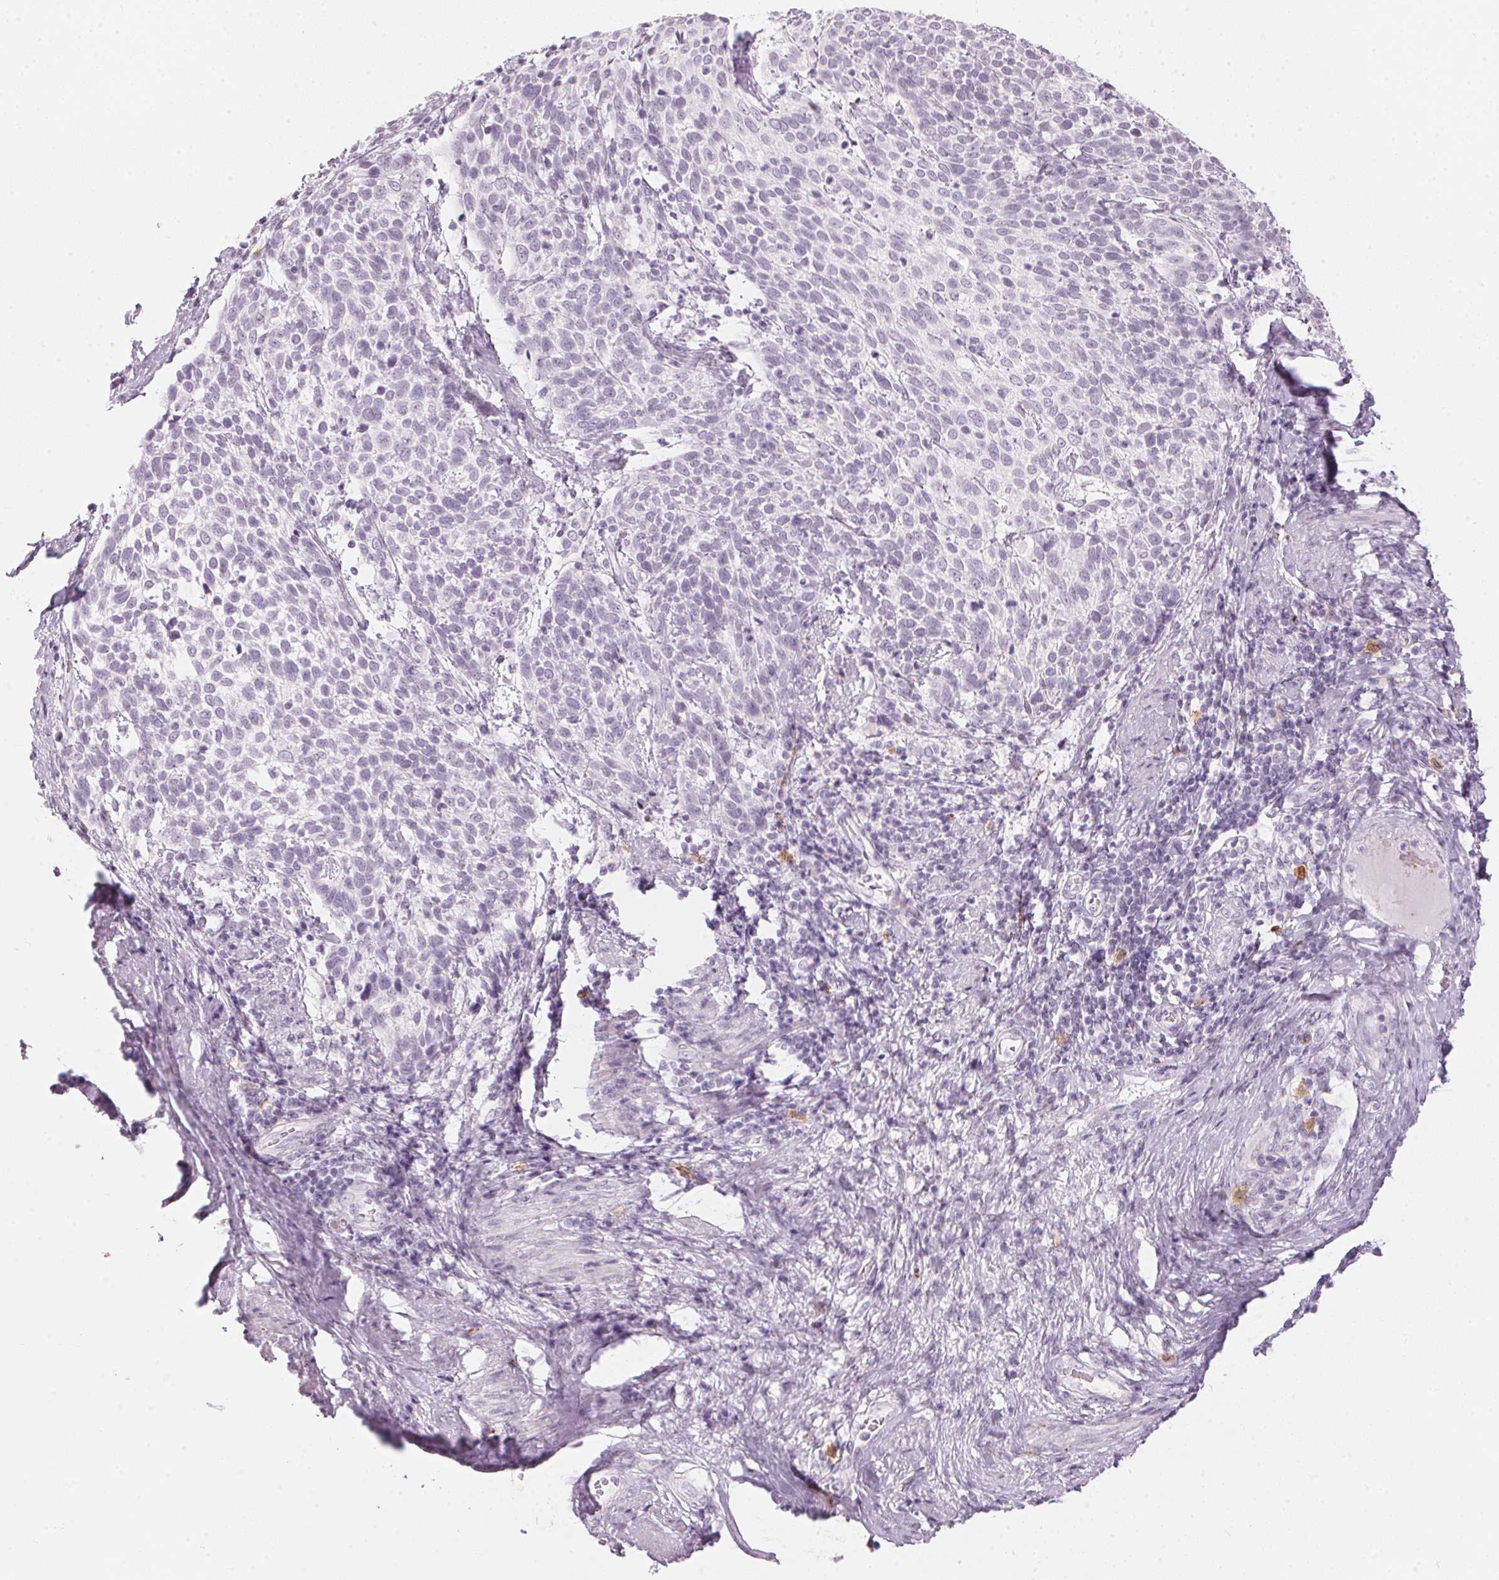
{"staining": {"intensity": "negative", "quantity": "none", "location": "none"}, "tissue": "cervical cancer", "cell_type": "Tumor cells", "image_type": "cancer", "snomed": [{"axis": "morphology", "description": "Squamous cell carcinoma, NOS"}, {"axis": "topography", "description": "Cervix"}], "caption": "This is a image of immunohistochemistry (IHC) staining of squamous cell carcinoma (cervical), which shows no positivity in tumor cells. (Stains: DAB (3,3'-diaminobenzidine) immunohistochemistry (IHC) with hematoxylin counter stain, Microscopy: brightfield microscopy at high magnification).", "gene": "CADPS", "patient": {"sex": "female", "age": 61}}